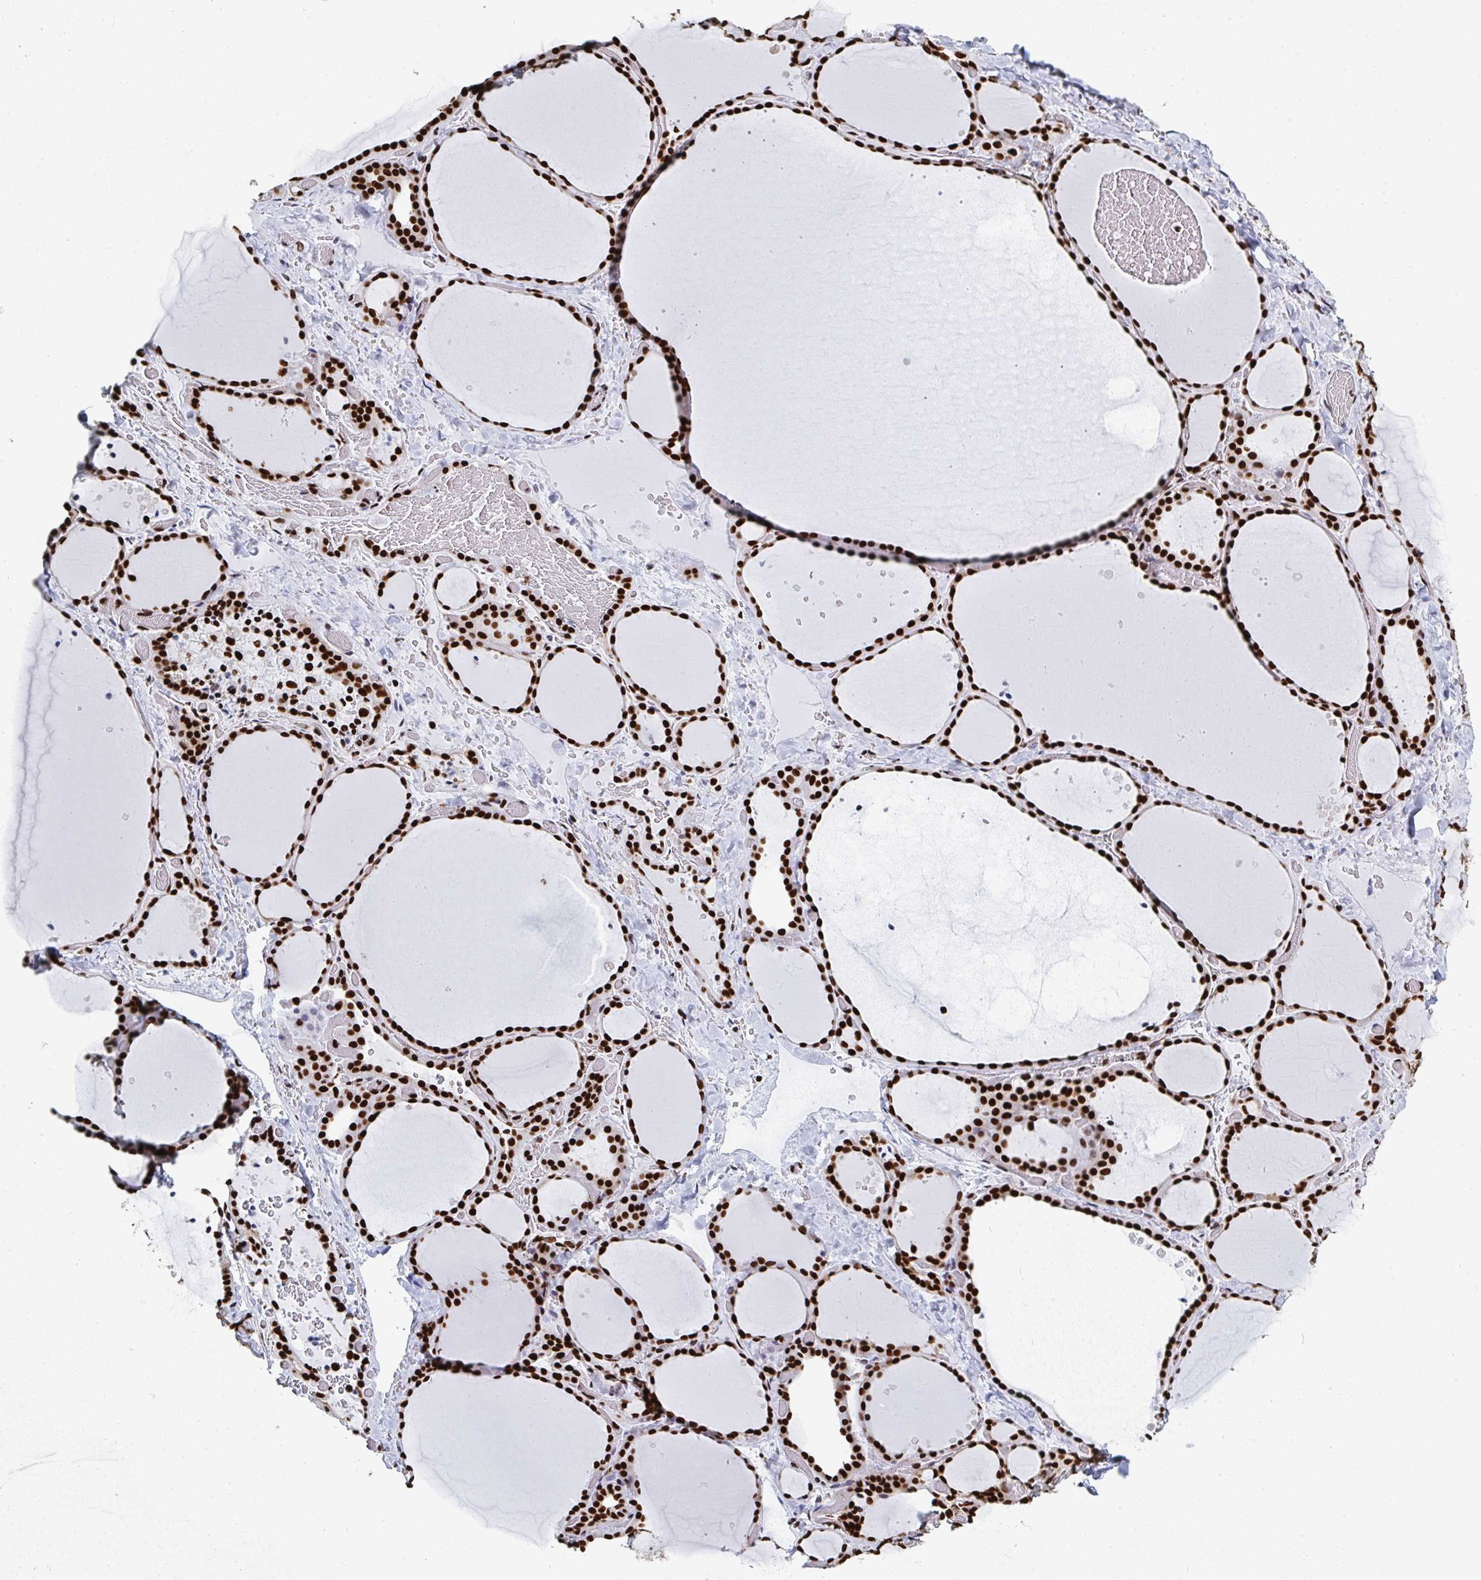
{"staining": {"intensity": "strong", "quantity": ">75%", "location": "nuclear"}, "tissue": "thyroid gland", "cell_type": "Glandular cells", "image_type": "normal", "snomed": [{"axis": "morphology", "description": "Normal tissue, NOS"}, {"axis": "topography", "description": "Thyroid gland"}], "caption": "Thyroid gland stained with a brown dye displays strong nuclear positive expression in about >75% of glandular cells.", "gene": "GAR1", "patient": {"sex": "female", "age": 36}}